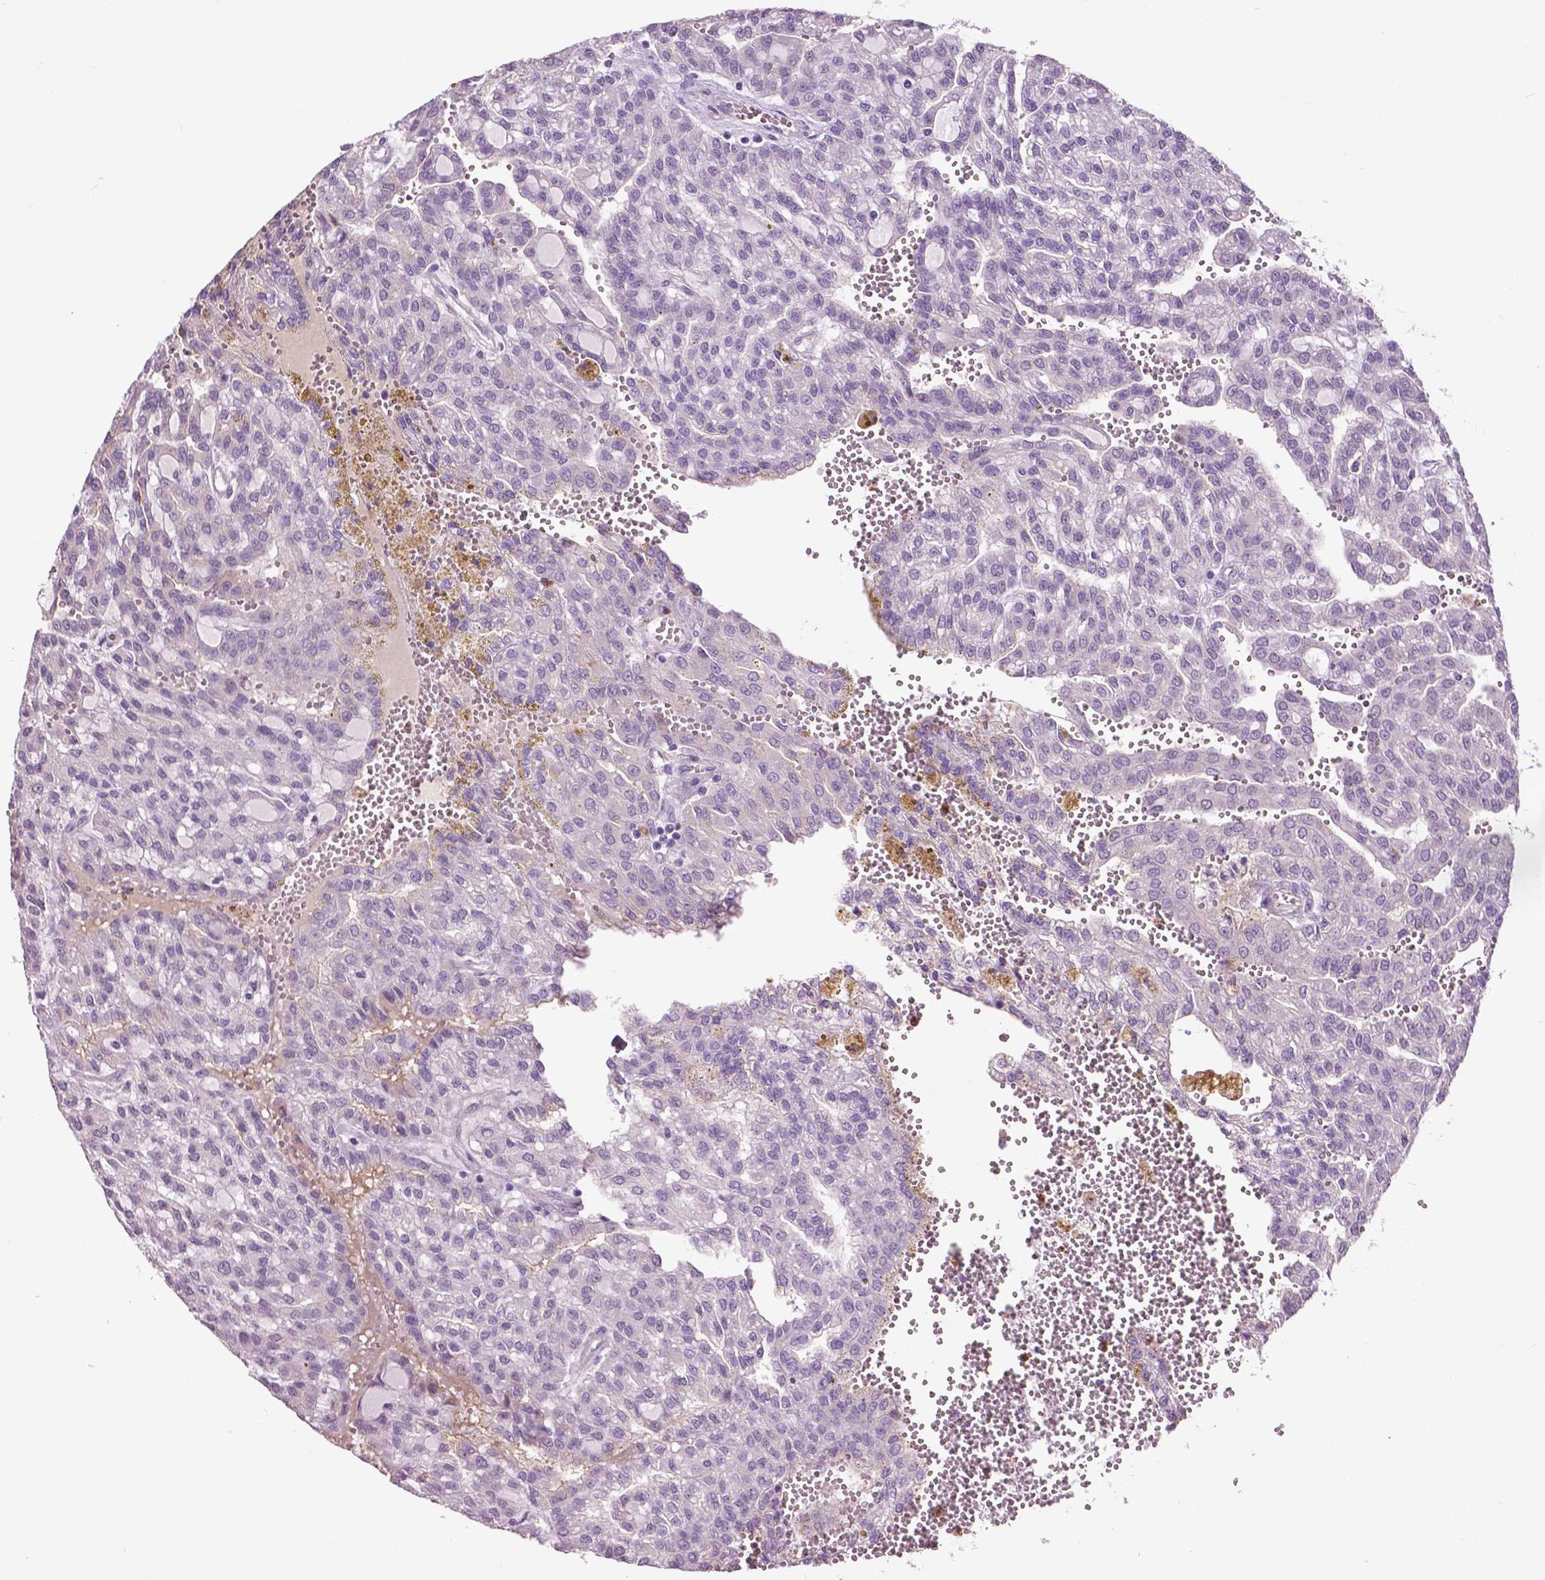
{"staining": {"intensity": "negative", "quantity": "none", "location": "none"}, "tissue": "renal cancer", "cell_type": "Tumor cells", "image_type": "cancer", "snomed": [{"axis": "morphology", "description": "Adenocarcinoma, NOS"}, {"axis": "topography", "description": "Kidney"}], "caption": "This is a photomicrograph of immunohistochemistry (IHC) staining of renal cancer (adenocarcinoma), which shows no staining in tumor cells. (DAB immunohistochemistry, high magnification).", "gene": "PTPN5", "patient": {"sex": "male", "age": 63}}